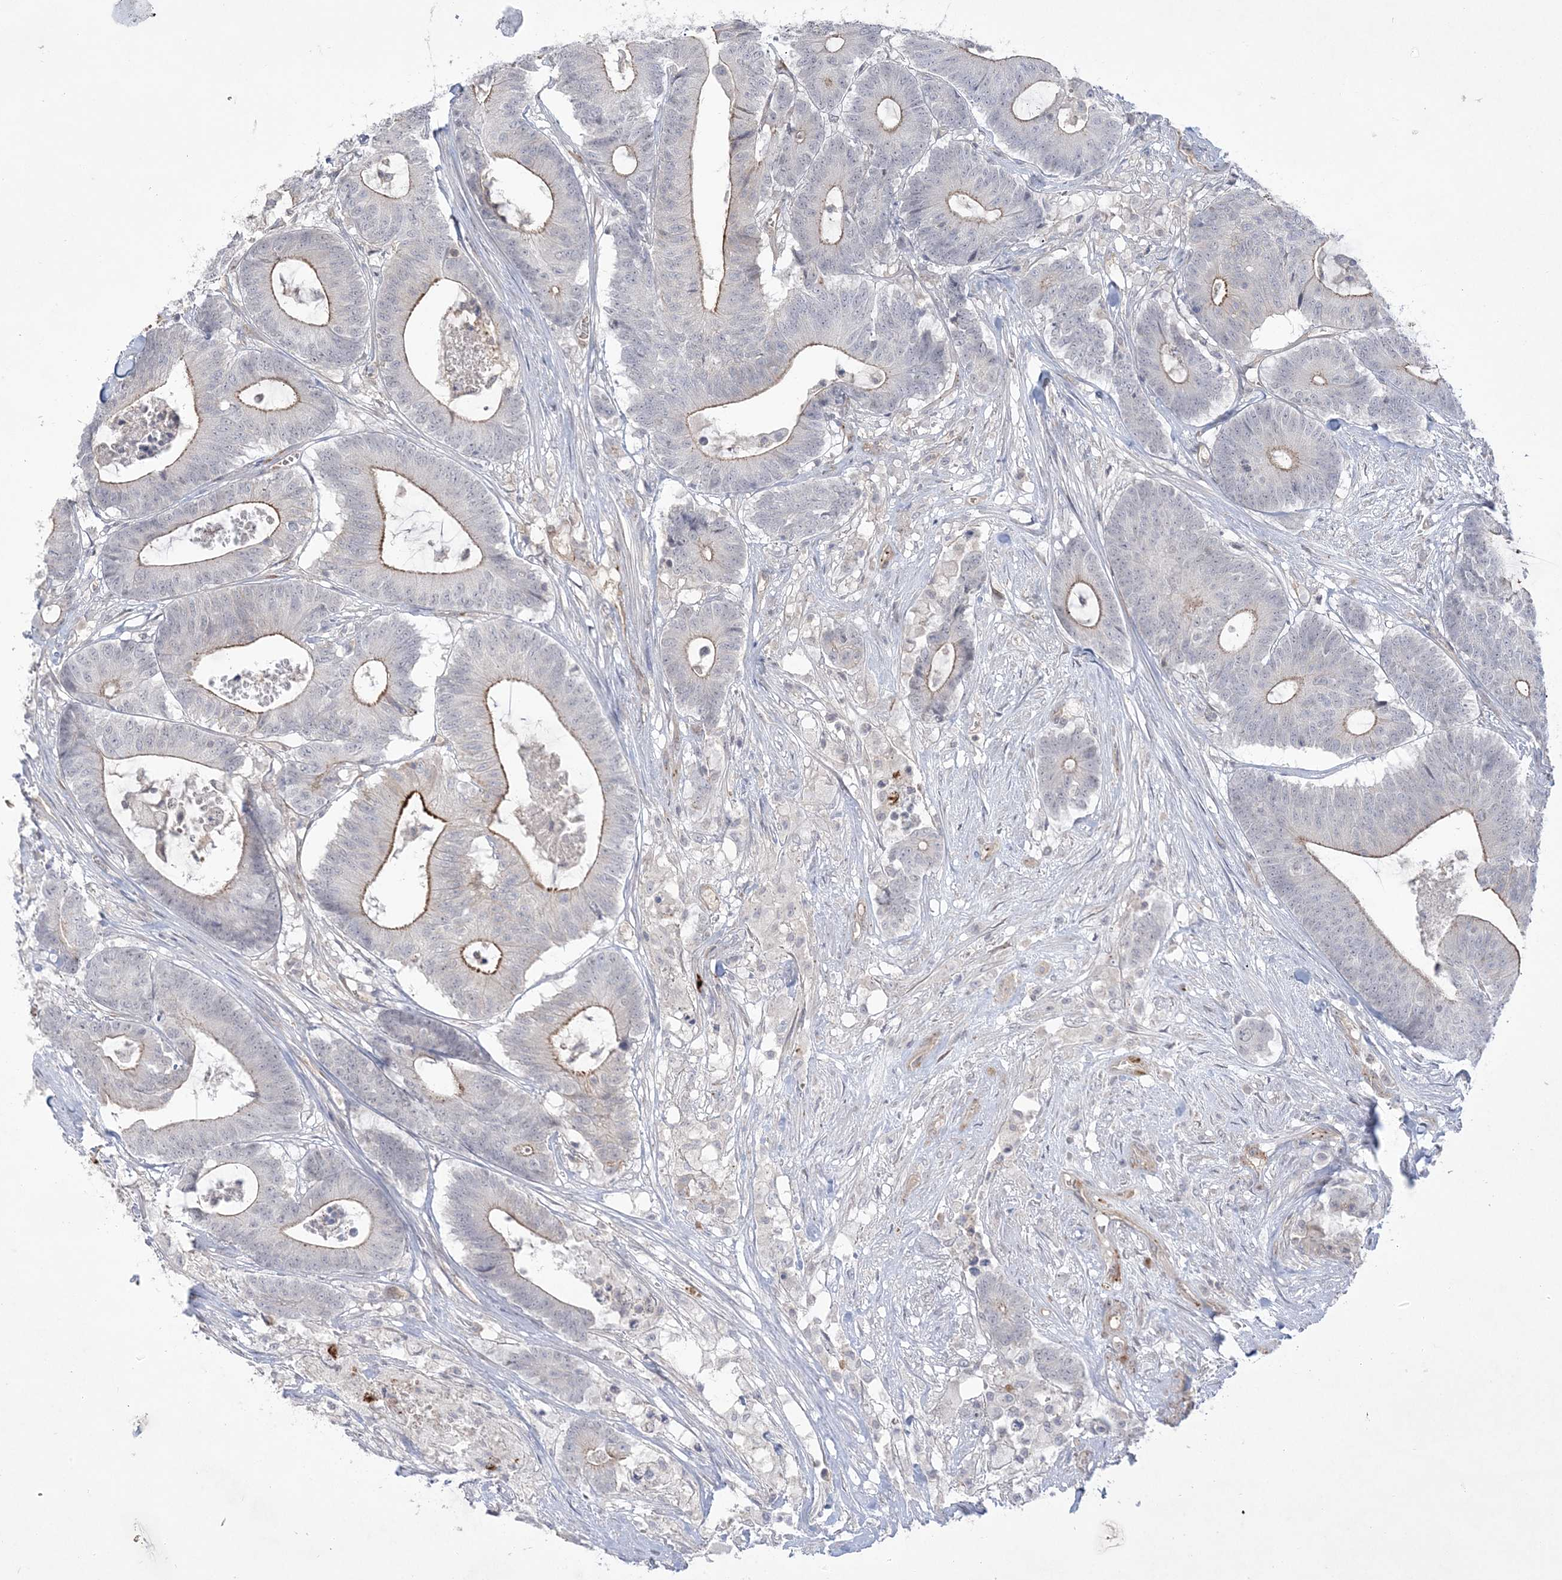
{"staining": {"intensity": "moderate", "quantity": "25%-75%", "location": "cytoplasmic/membranous"}, "tissue": "colorectal cancer", "cell_type": "Tumor cells", "image_type": "cancer", "snomed": [{"axis": "morphology", "description": "Adenocarcinoma, NOS"}, {"axis": "topography", "description": "Colon"}], "caption": "Tumor cells show medium levels of moderate cytoplasmic/membranous staining in about 25%-75% of cells in colorectal cancer (adenocarcinoma).", "gene": "ADAMTS12", "patient": {"sex": "female", "age": 84}}